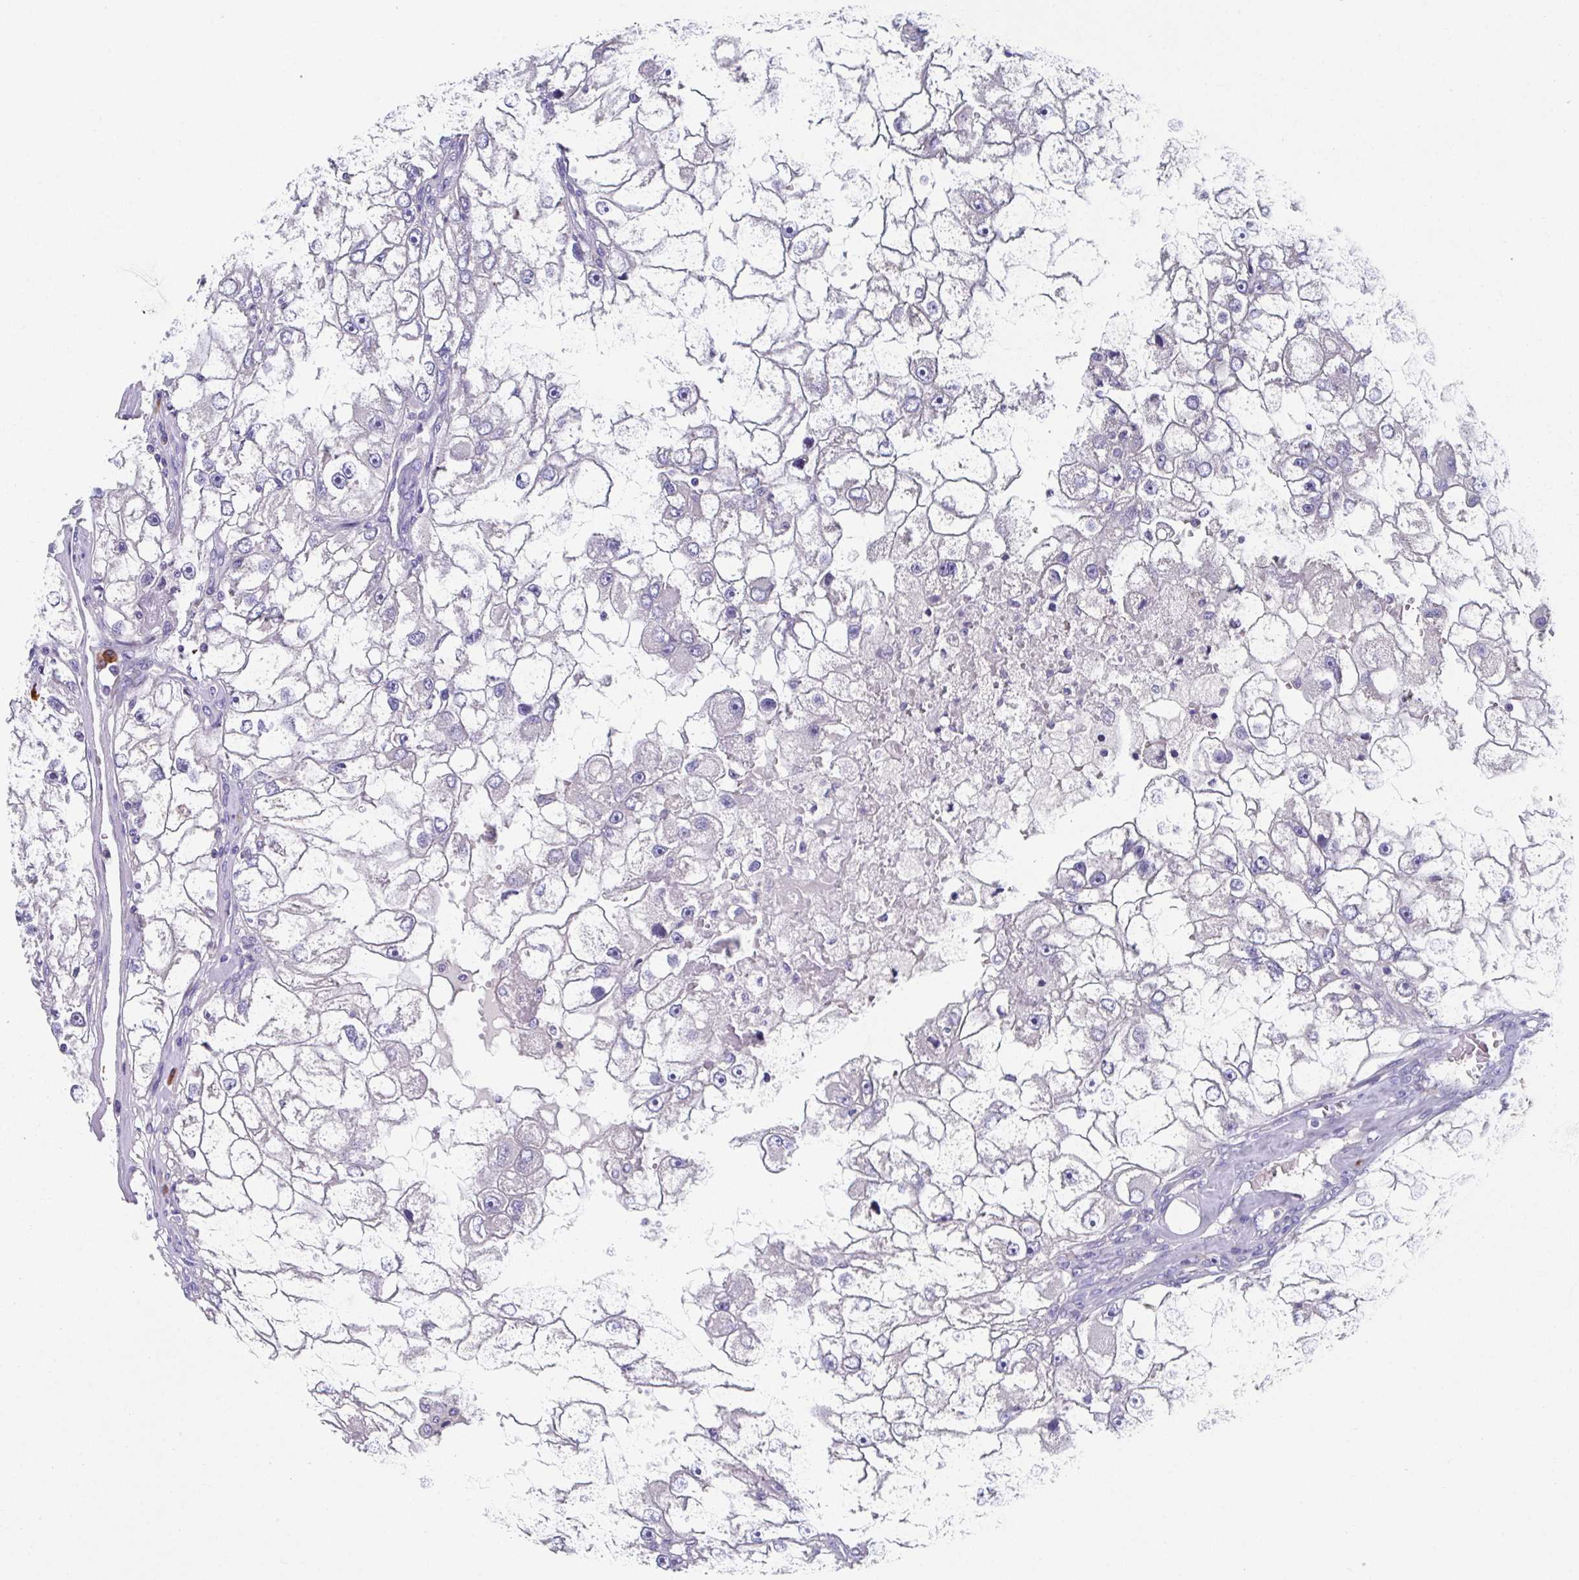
{"staining": {"intensity": "negative", "quantity": "none", "location": "none"}, "tissue": "renal cancer", "cell_type": "Tumor cells", "image_type": "cancer", "snomed": [{"axis": "morphology", "description": "Adenocarcinoma, NOS"}, {"axis": "topography", "description": "Kidney"}], "caption": "Tumor cells show no significant protein positivity in renal cancer (adenocarcinoma).", "gene": "LRRC58", "patient": {"sex": "male", "age": 63}}